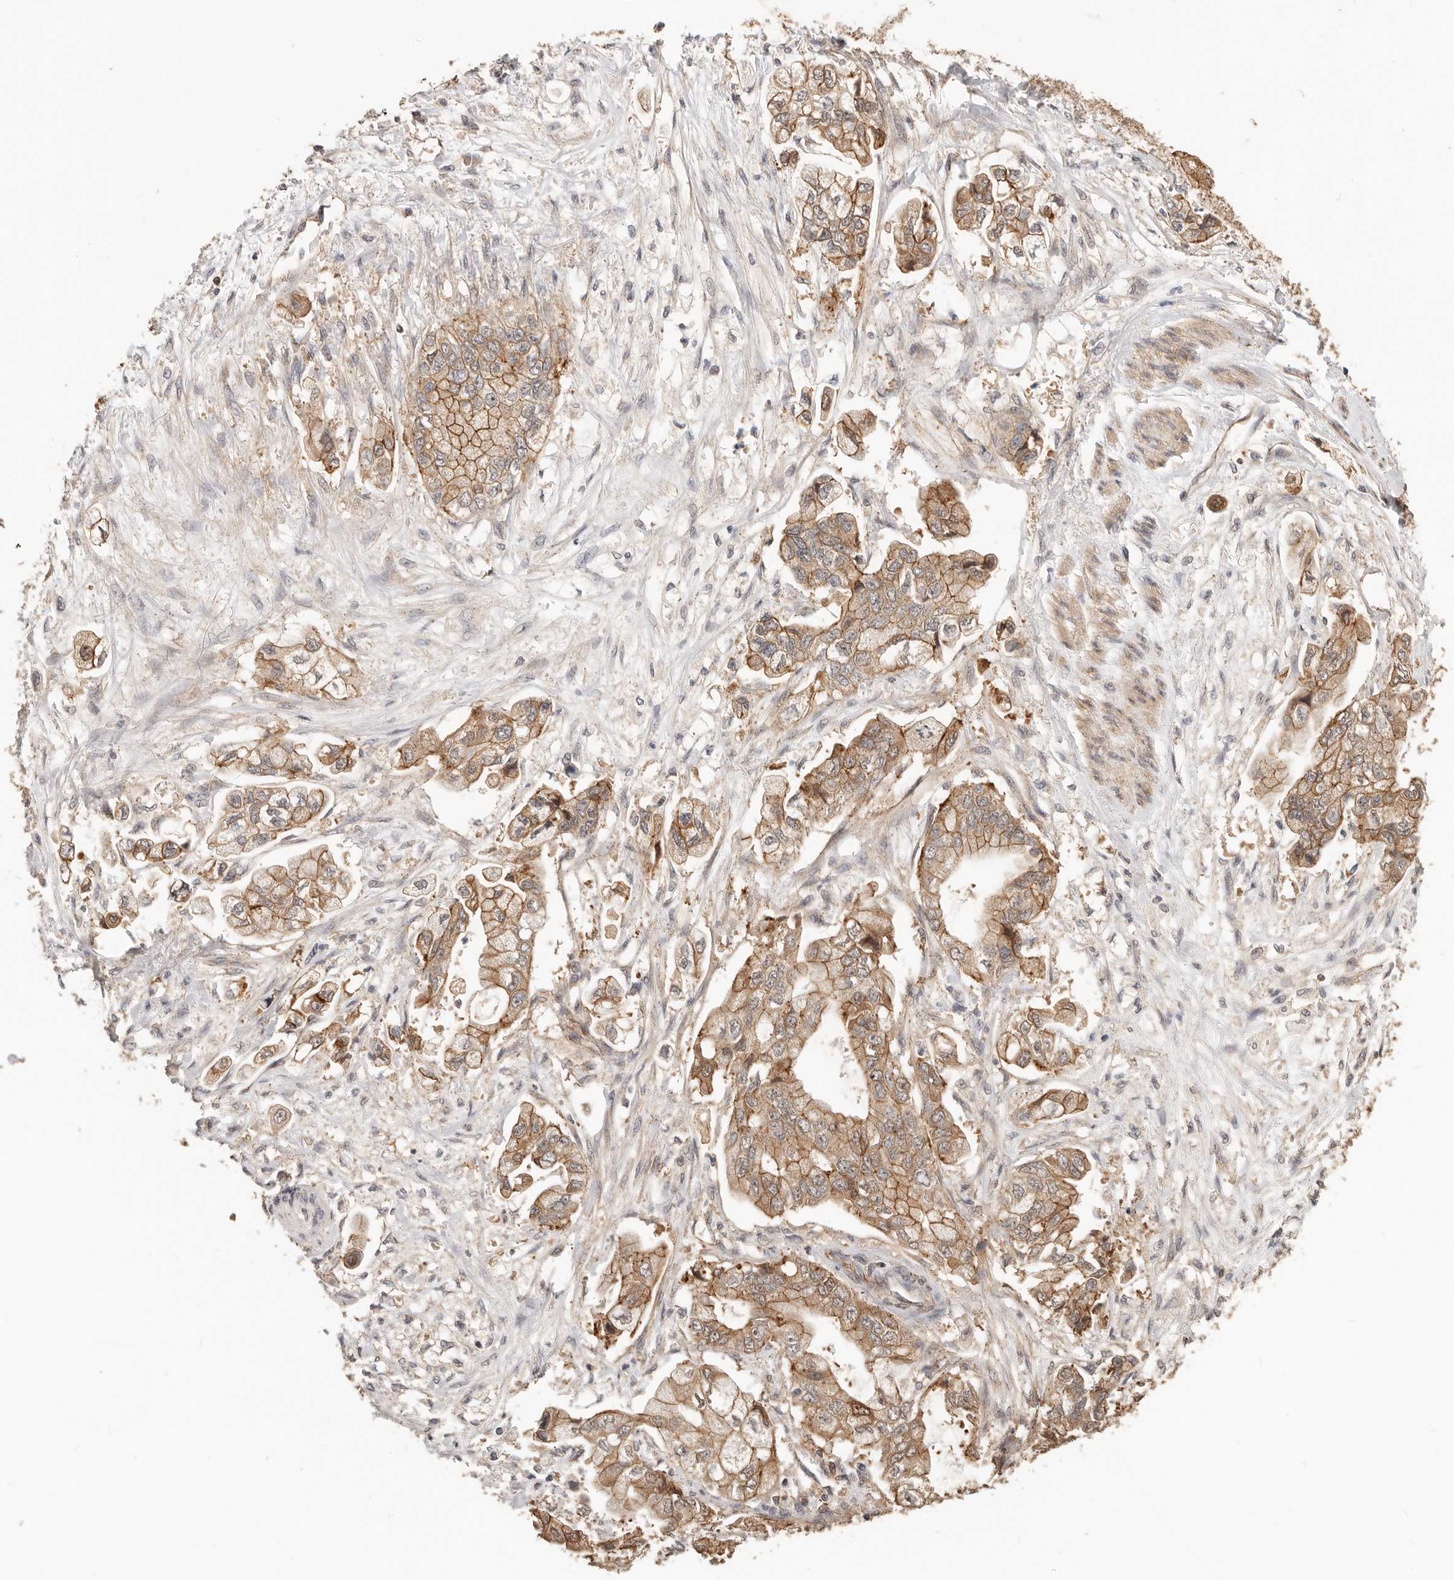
{"staining": {"intensity": "moderate", "quantity": ">75%", "location": "cytoplasmic/membranous"}, "tissue": "stomach cancer", "cell_type": "Tumor cells", "image_type": "cancer", "snomed": [{"axis": "morphology", "description": "Adenocarcinoma, NOS"}, {"axis": "topography", "description": "Stomach"}], "caption": "This image shows IHC staining of stomach adenocarcinoma, with medium moderate cytoplasmic/membranous expression in approximately >75% of tumor cells.", "gene": "AFDN", "patient": {"sex": "male", "age": 62}}